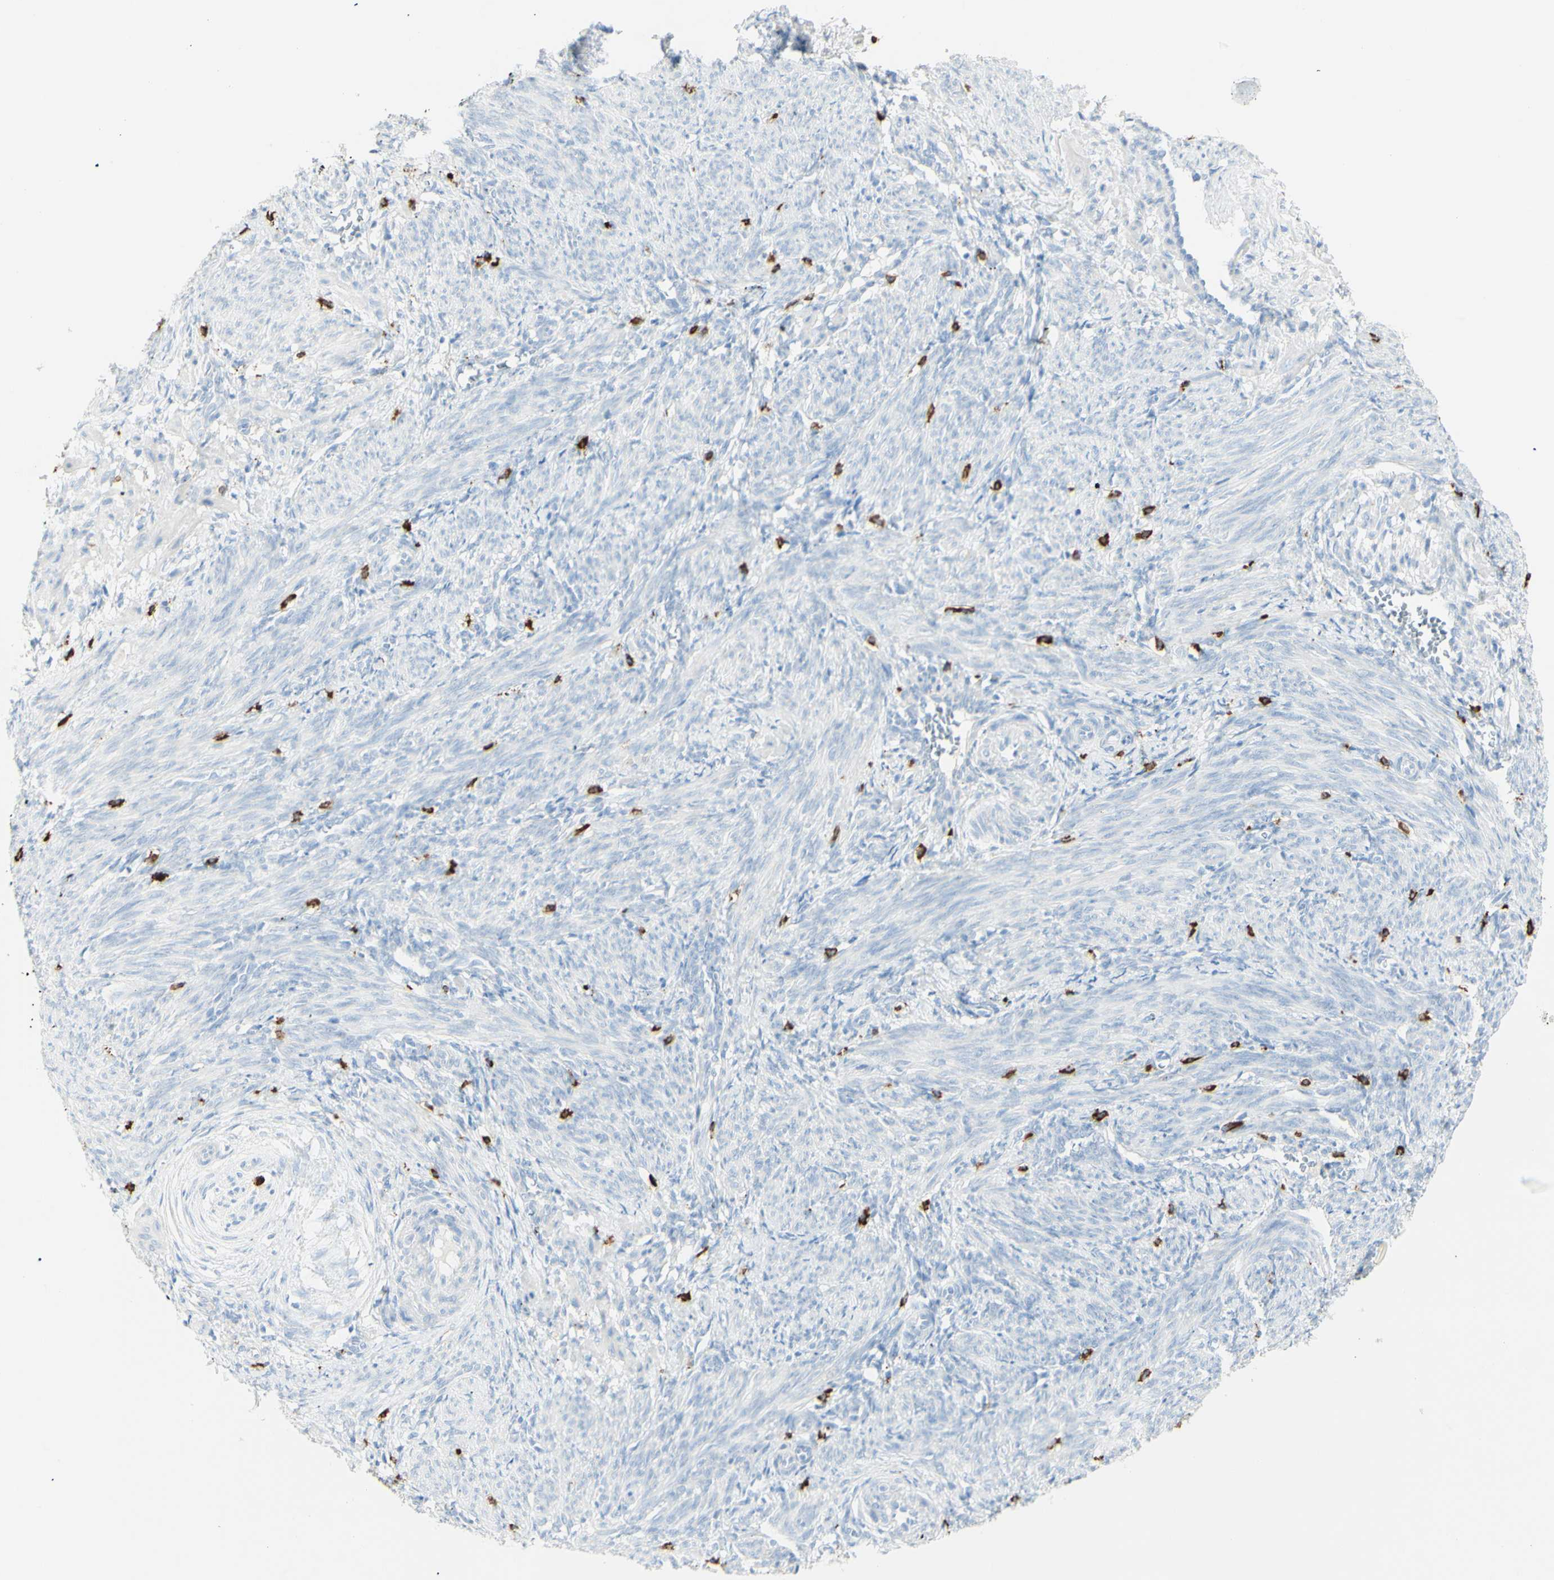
{"staining": {"intensity": "negative", "quantity": "none", "location": "none"}, "tissue": "smooth muscle", "cell_type": "Smooth muscle cells", "image_type": "normal", "snomed": [{"axis": "morphology", "description": "Normal tissue, NOS"}, {"axis": "topography", "description": "Endometrium"}], "caption": "This photomicrograph is of unremarkable smooth muscle stained with immunohistochemistry (IHC) to label a protein in brown with the nuclei are counter-stained blue. There is no staining in smooth muscle cells. (Brightfield microscopy of DAB (3,3'-diaminobenzidine) immunohistochemistry (IHC) at high magnification).", "gene": "LETM1", "patient": {"sex": "female", "age": 33}}